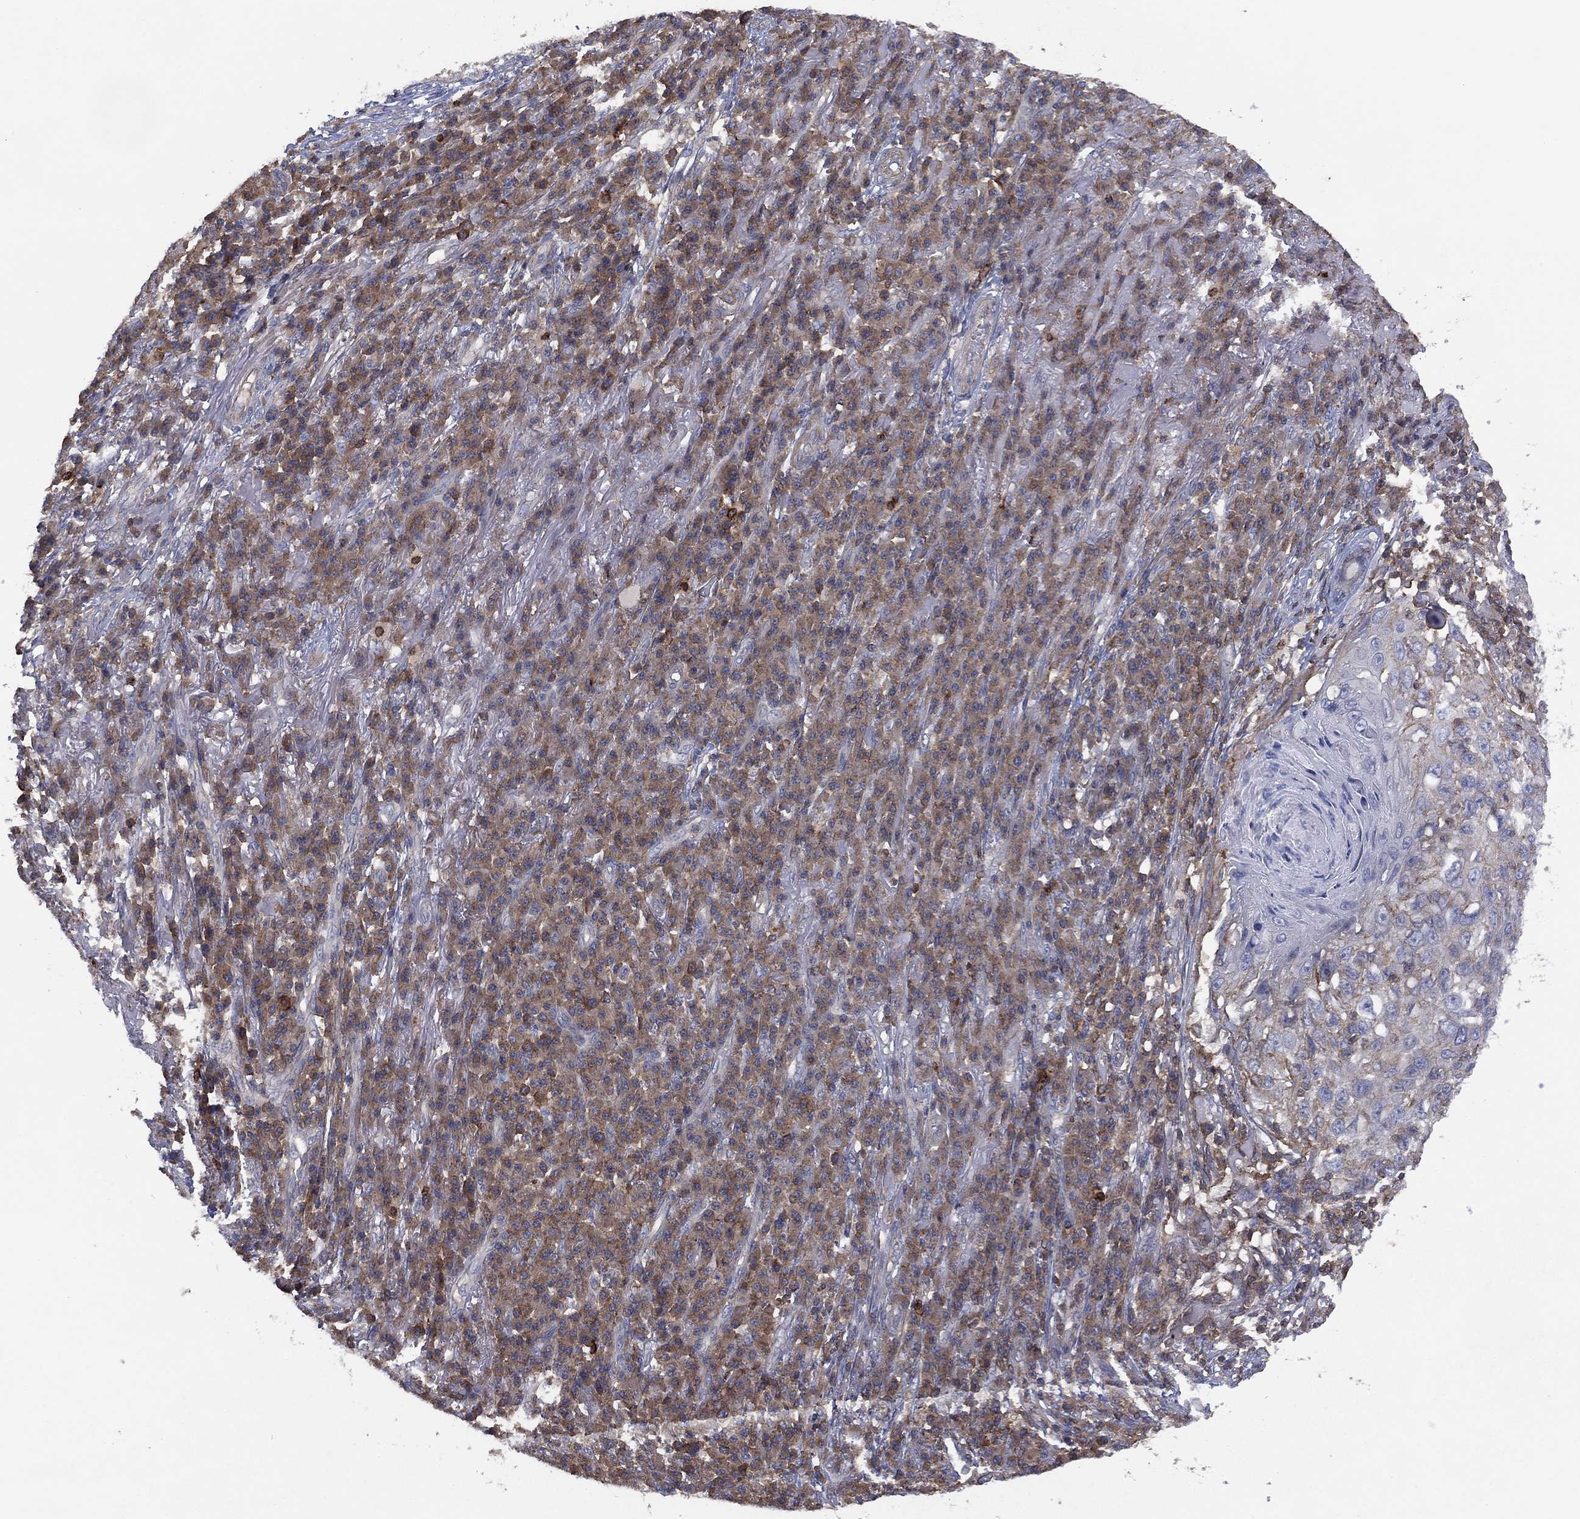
{"staining": {"intensity": "negative", "quantity": "none", "location": "none"}, "tissue": "skin cancer", "cell_type": "Tumor cells", "image_type": "cancer", "snomed": [{"axis": "morphology", "description": "Squamous cell carcinoma, NOS"}, {"axis": "topography", "description": "Skin"}], "caption": "Image shows no significant protein positivity in tumor cells of skin squamous cell carcinoma.", "gene": "DOCK8", "patient": {"sex": "male", "age": 92}}